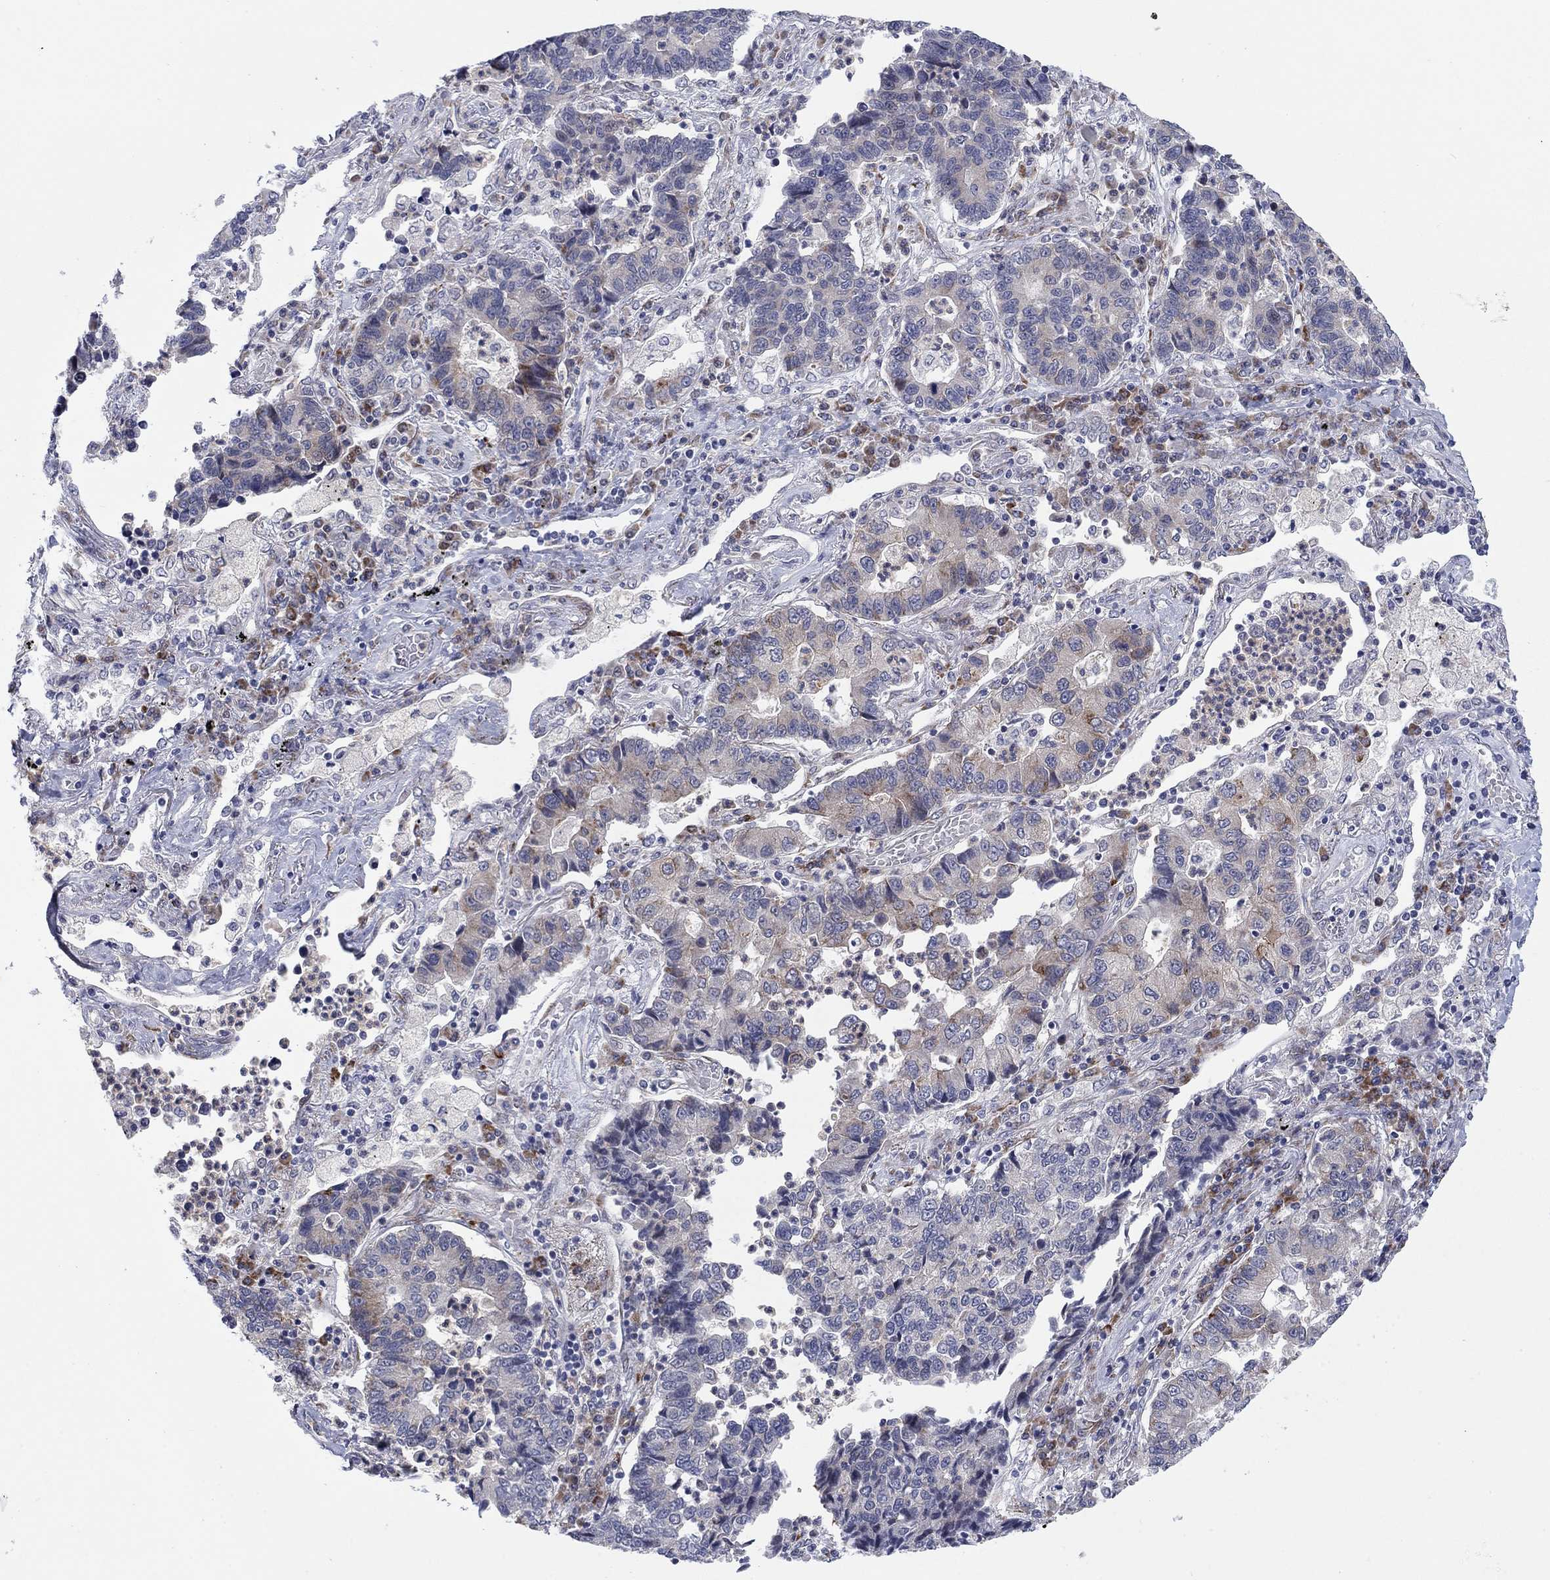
{"staining": {"intensity": "weak", "quantity": "<25%", "location": "cytoplasmic/membranous"}, "tissue": "lung cancer", "cell_type": "Tumor cells", "image_type": "cancer", "snomed": [{"axis": "morphology", "description": "Adenocarcinoma, NOS"}, {"axis": "topography", "description": "Lung"}], "caption": "An immunohistochemistry micrograph of lung cancer (adenocarcinoma) is shown. There is no staining in tumor cells of lung cancer (adenocarcinoma).", "gene": "TTC21B", "patient": {"sex": "female", "age": 57}}